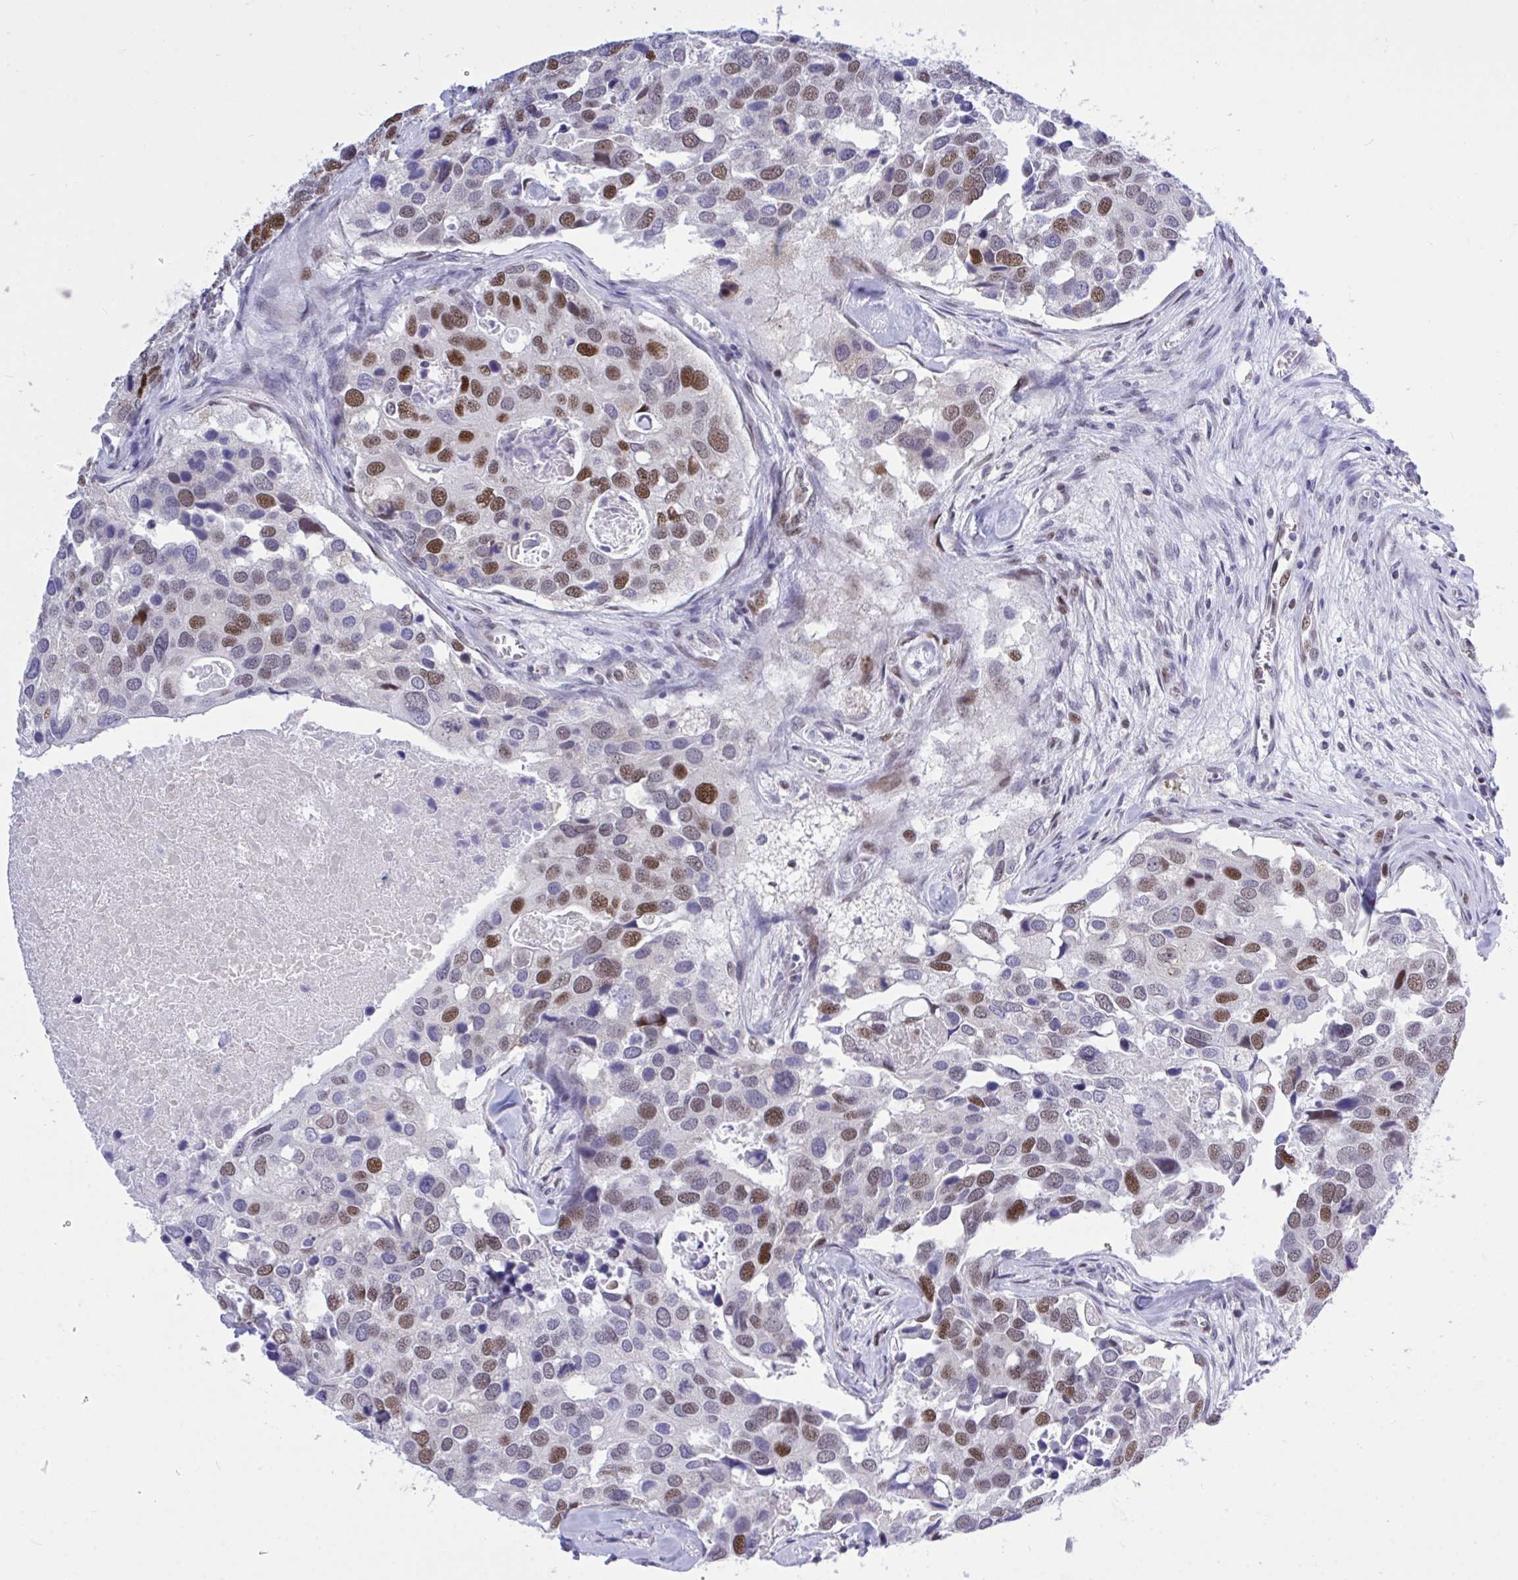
{"staining": {"intensity": "strong", "quantity": "25%-75%", "location": "nuclear"}, "tissue": "breast cancer", "cell_type": "Tumor cells", "image_type": "cancer", "snomed": [{"axis": "morphology", "description": "Duct carcinoma"}, {"axis": "topography", "description": "Breast"}], "caption": "Tumor cells demonstrate high levels of strong nuclear staining in about 25%-75% of cells in breast invasive ductal carcinoma.", "gene": "C1QL2", "patient": {"sex": "female", "age": 83}}